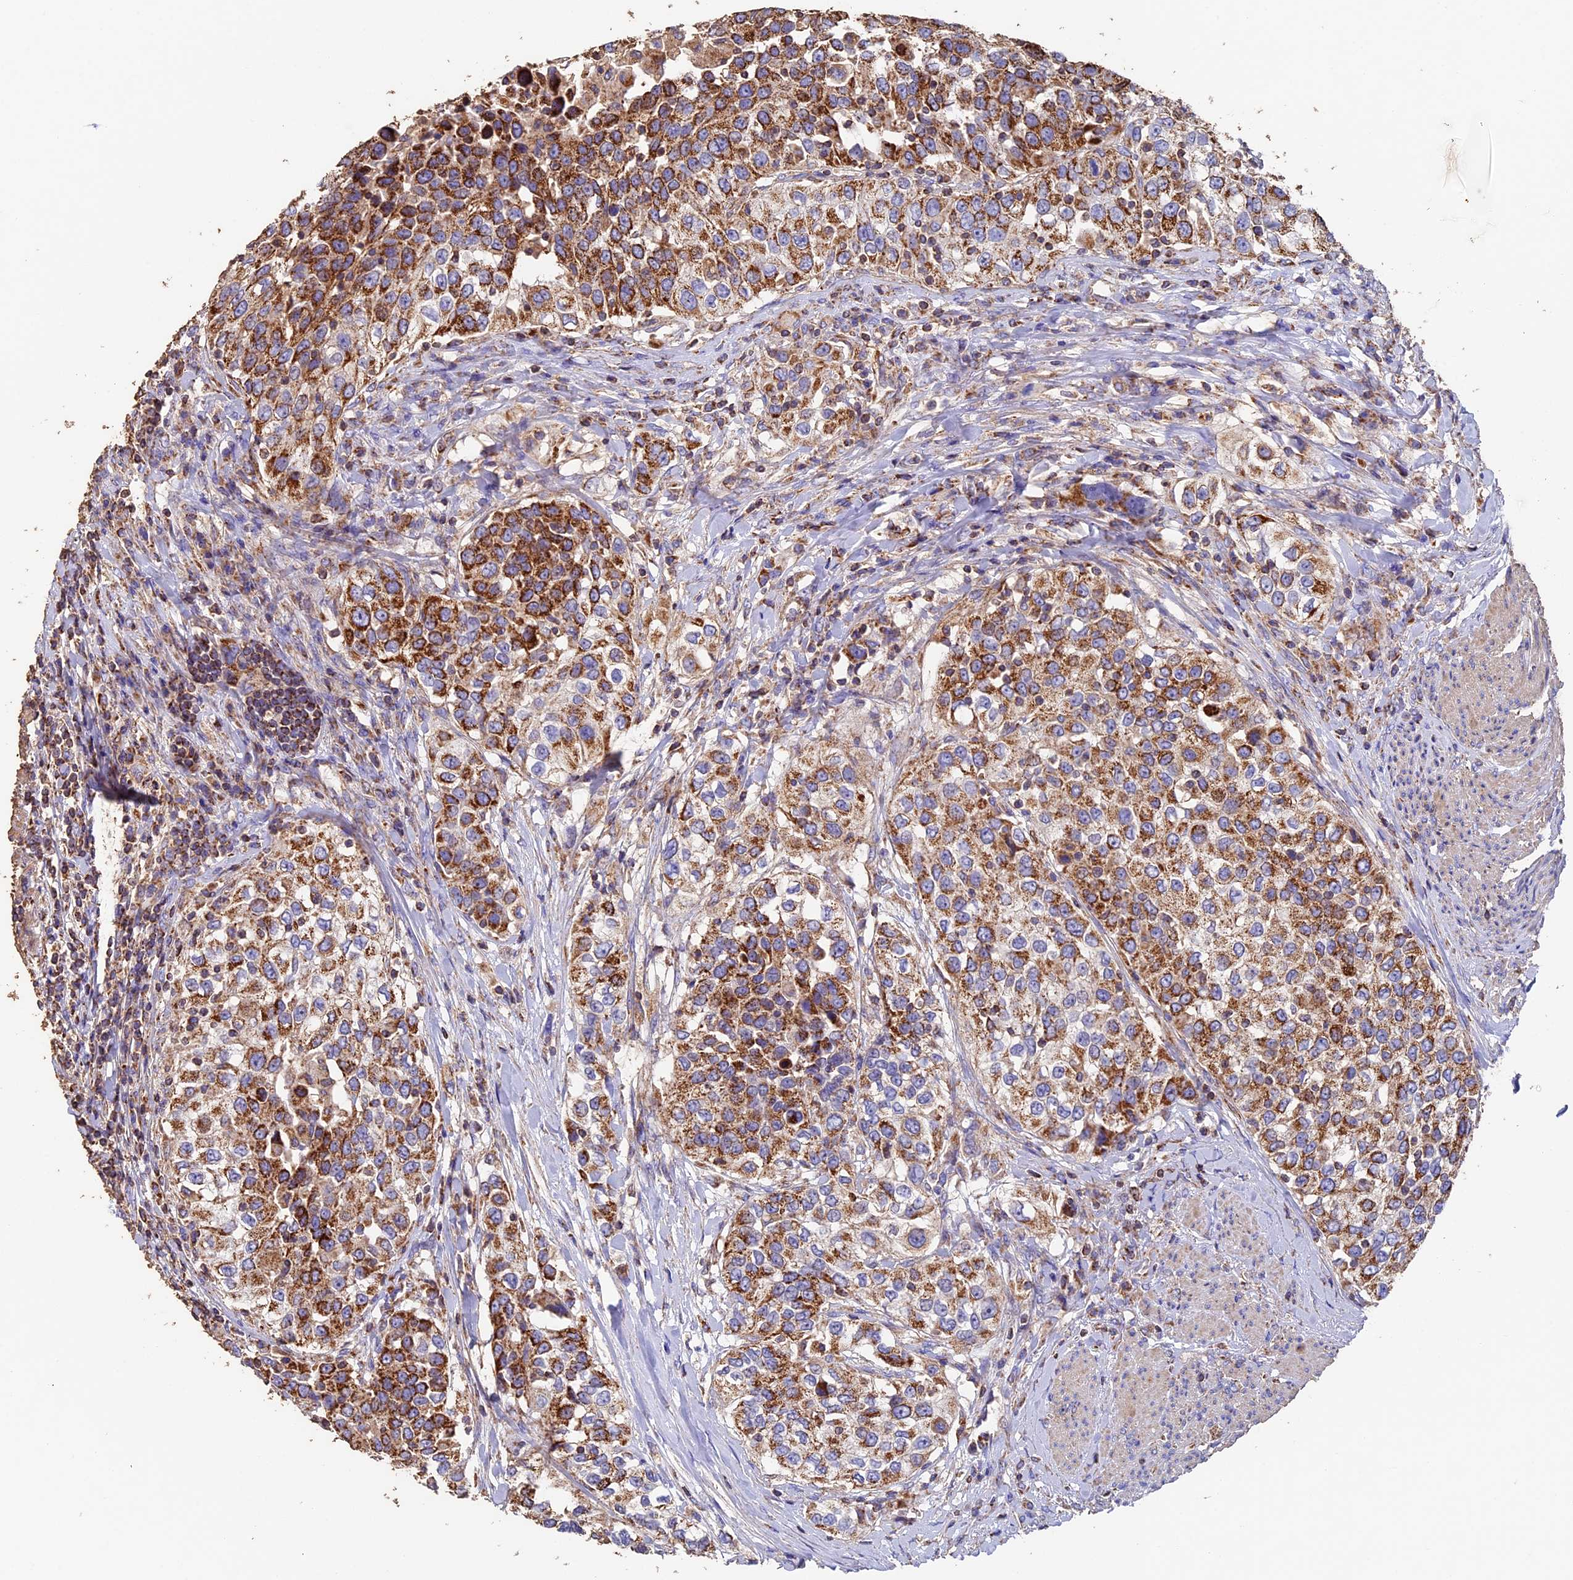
{"staining": {"intensity": "strong", "quantity": ">75%", "location": "cytoplasmic/membranous"}, "tissue": "urothelial cancer", "cell_type": "Tumor cells", "image_type": "cancer", "snomed": [{"axis": "morphology", "description": "Urothelial carcinoma, High grade"}, {"axis": "topography", "description": "Urinary bladder"}], "caption": "IHC histopathology image of neoplastic tissue: human urothelial cancer stained using IHC reveals high levels of strong protein expression localized specifically in the cytoplasmic/membranous of tumor cells, appearing as a cytoplasmic/membranous brown color.", "gene": "ADAT1", "patient": {"sex": "female", "age": 80}}